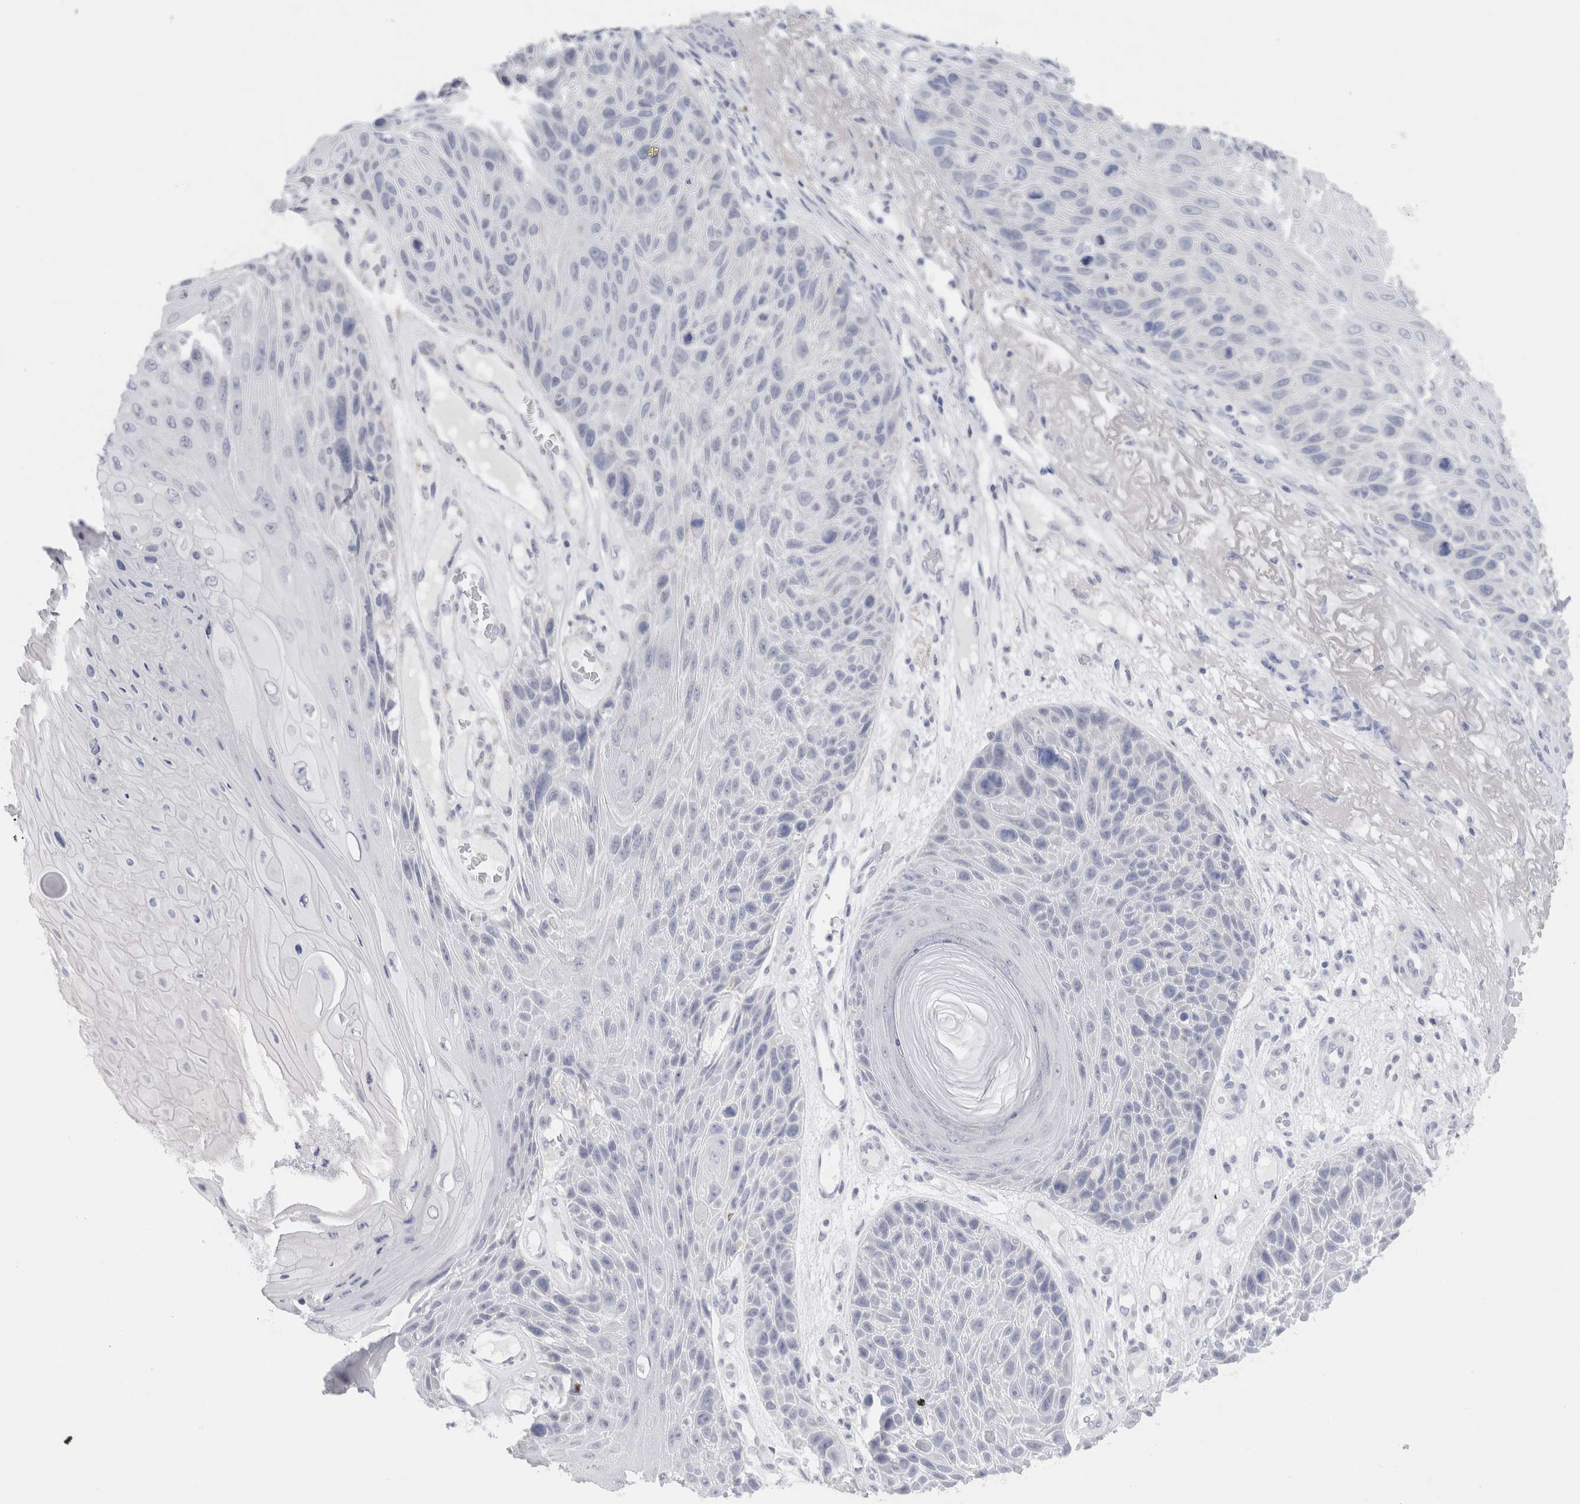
{"staining": {"intensity": "negative", "quantity": "none", "location": "none"}, "tissue": "skin cancer", "cell_type": "Tumor cells", "image_type": "cancer", "snomed": [{"axis": "morphology", "description": "Squamous cell carcinoma, NOS"}, {"axis": "topography", "description": "Skin"}], "caption": "This is a photomicrograph of immunohistochemistry staining of skin squamous cell carcinoma, which shows no expression in tumor cells. (Stains: DAB immunohistochemistry (IHC) with hematoxylin counter stain, Microscopy: brightfield microscopy at high magnification).", "gene": "C9orf50", "patient": {"sex": "female", "age": 88}}